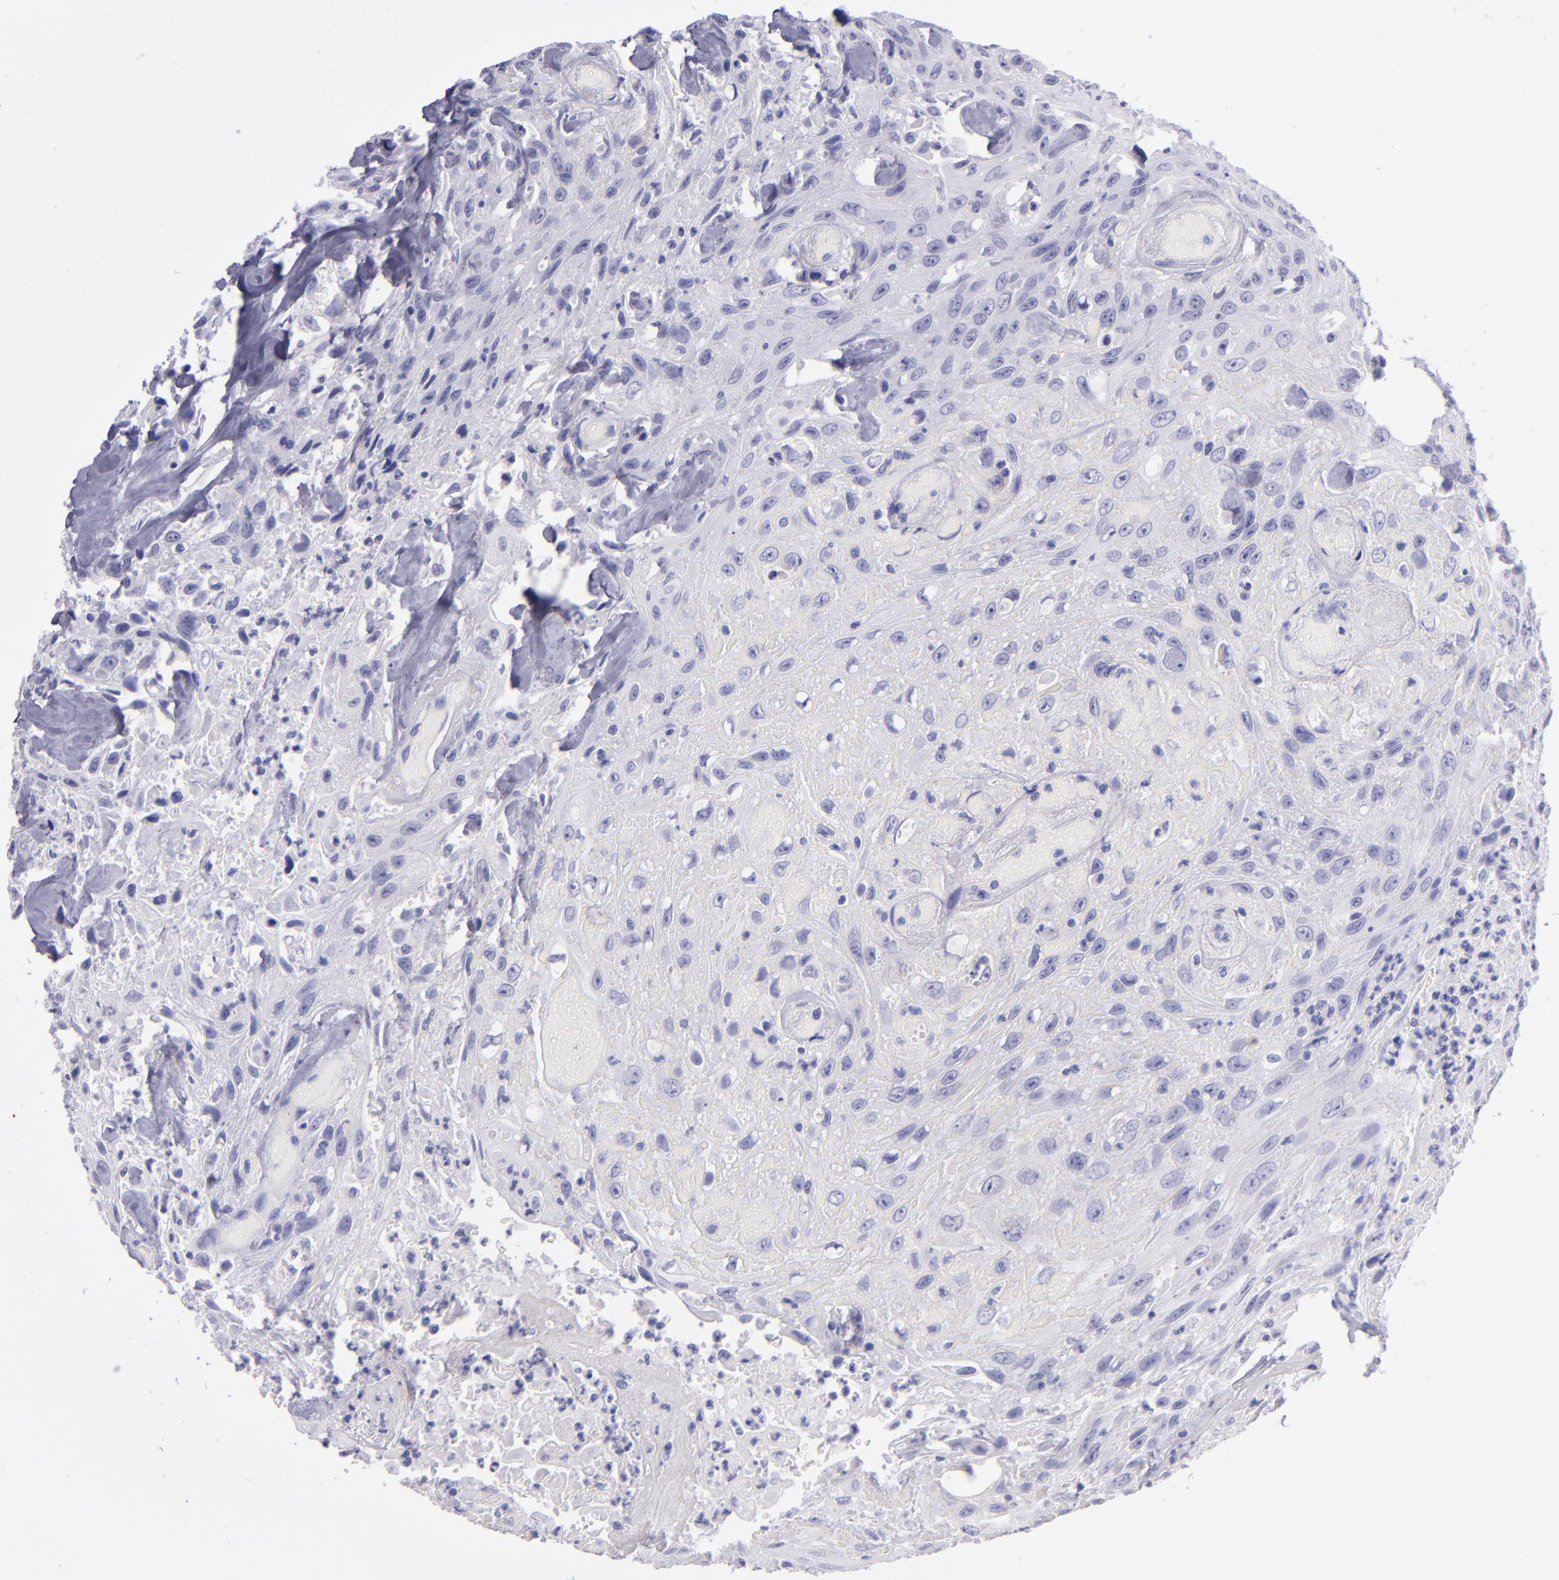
{"staining": {"intensity": "negative", "quantity": "none", "location": "none"}, "tissue": "urothelial cancer", "cell_type": "Tumor cells", "image_type": "cancer", "snomed": [{"axis": "morphology", "description": "Urothelial carcinoma, High grade"}, {"axis": "topography", "description": "Urinary bladder"}], "caption": "Immunohistochemical staining of urothelial cancer demonstrates no significant positivity in tumor cells. (Stains: DAB (3,3'-diaminobenzidine) immunohistochemistry with hematoxylin counter stain, Microscopy: brightfield microscopy at high magnification).", "gene": "TNNT3", "patient": {"sex": "female", "age": 84}}